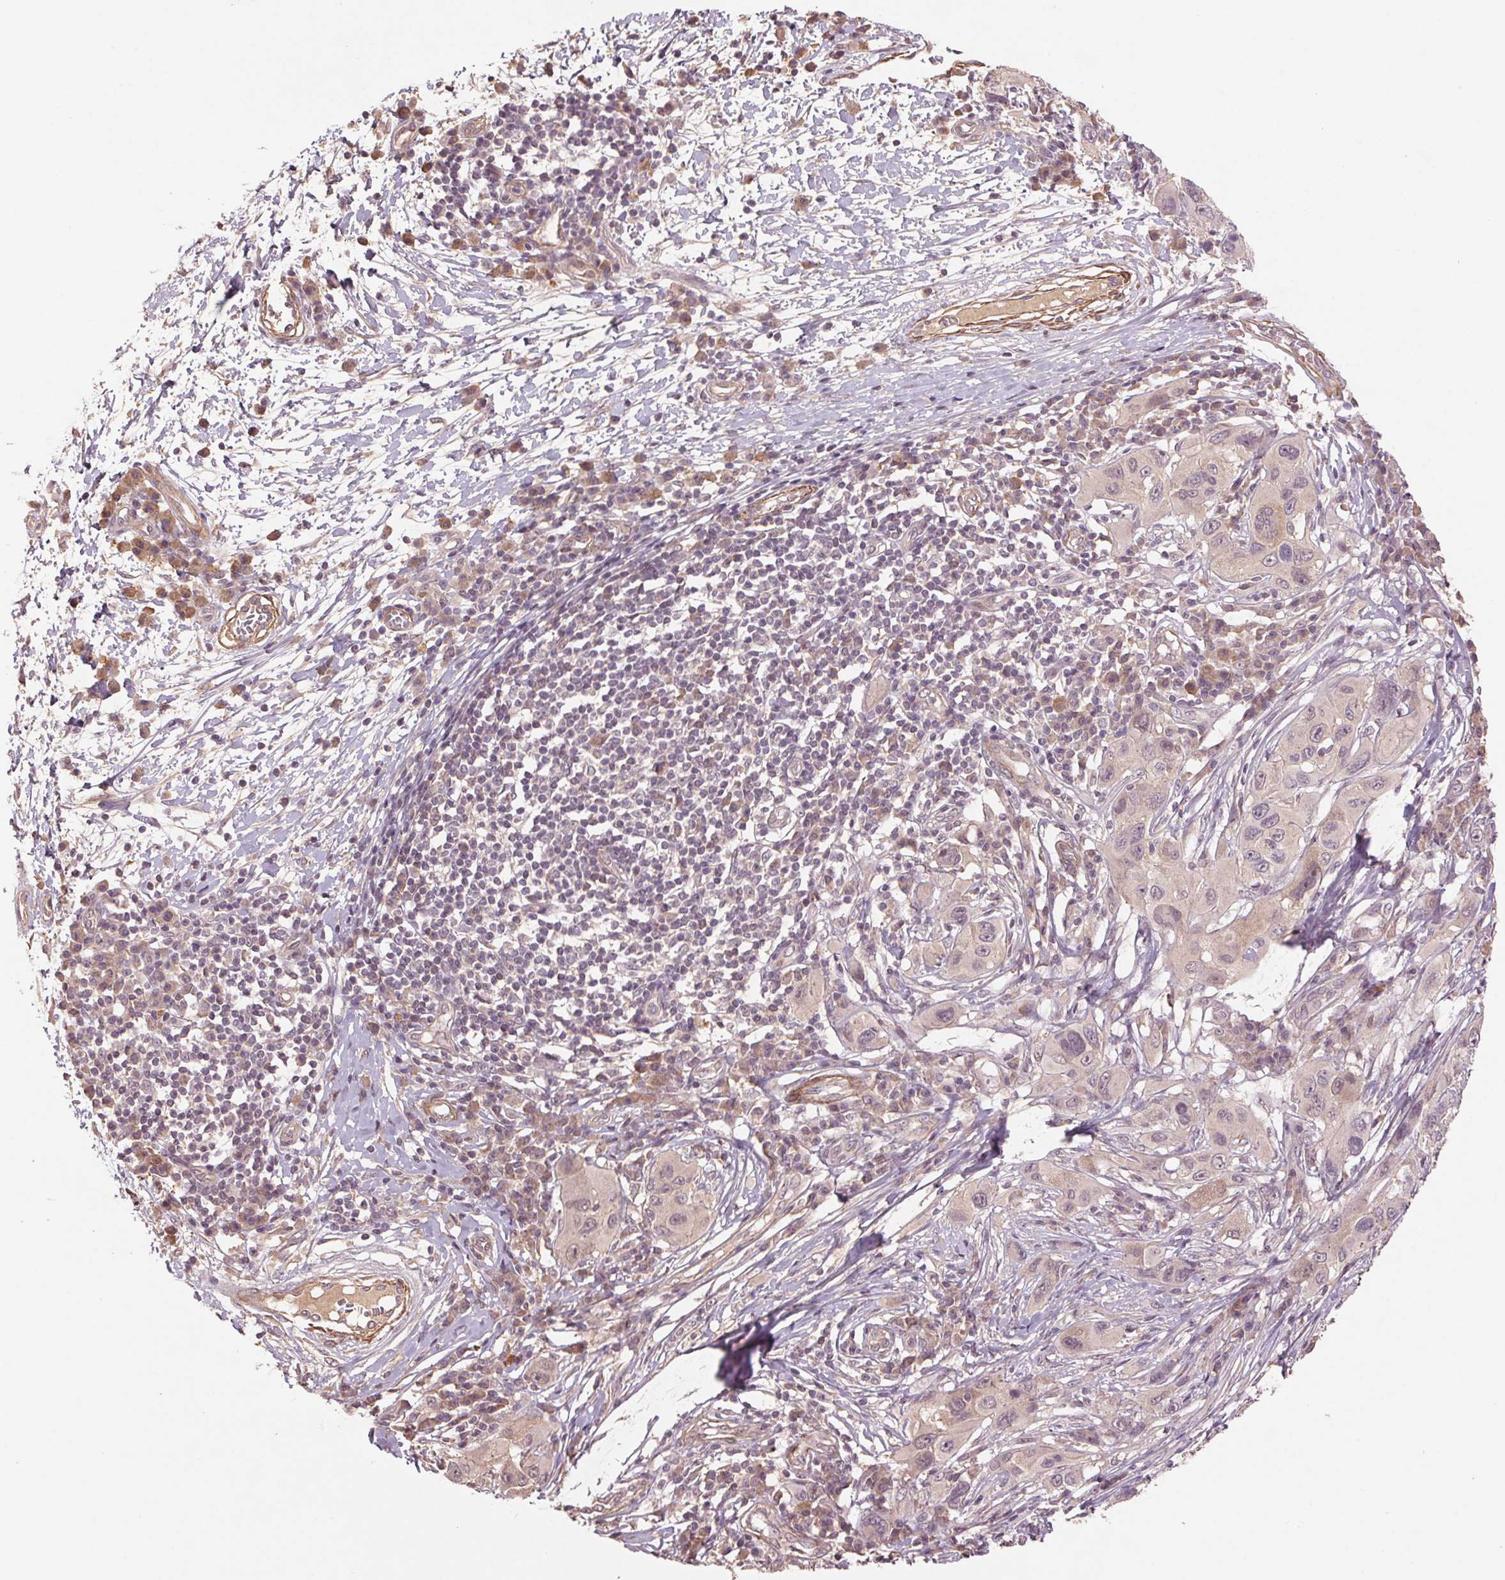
{"staining": {"intensity": "weak", "quantity": "25%-75%", "location": "nuclear"}, "tissue": "melanoma", "cell_type": "Tumor cells", "image_type": "cancer", "snomed": [{"axis": "morphology", "description": "Malignant melanoma, NOS"}, {"axis": "topography", "description": "Skin"}], "caption": "Protein expression analysis of malignant melanoma demonstrates weak nuclear expression in about 25%-75% of tumor cells.", "gene": "SMLR1", "patient": {"sex": "male", "age": 53}}